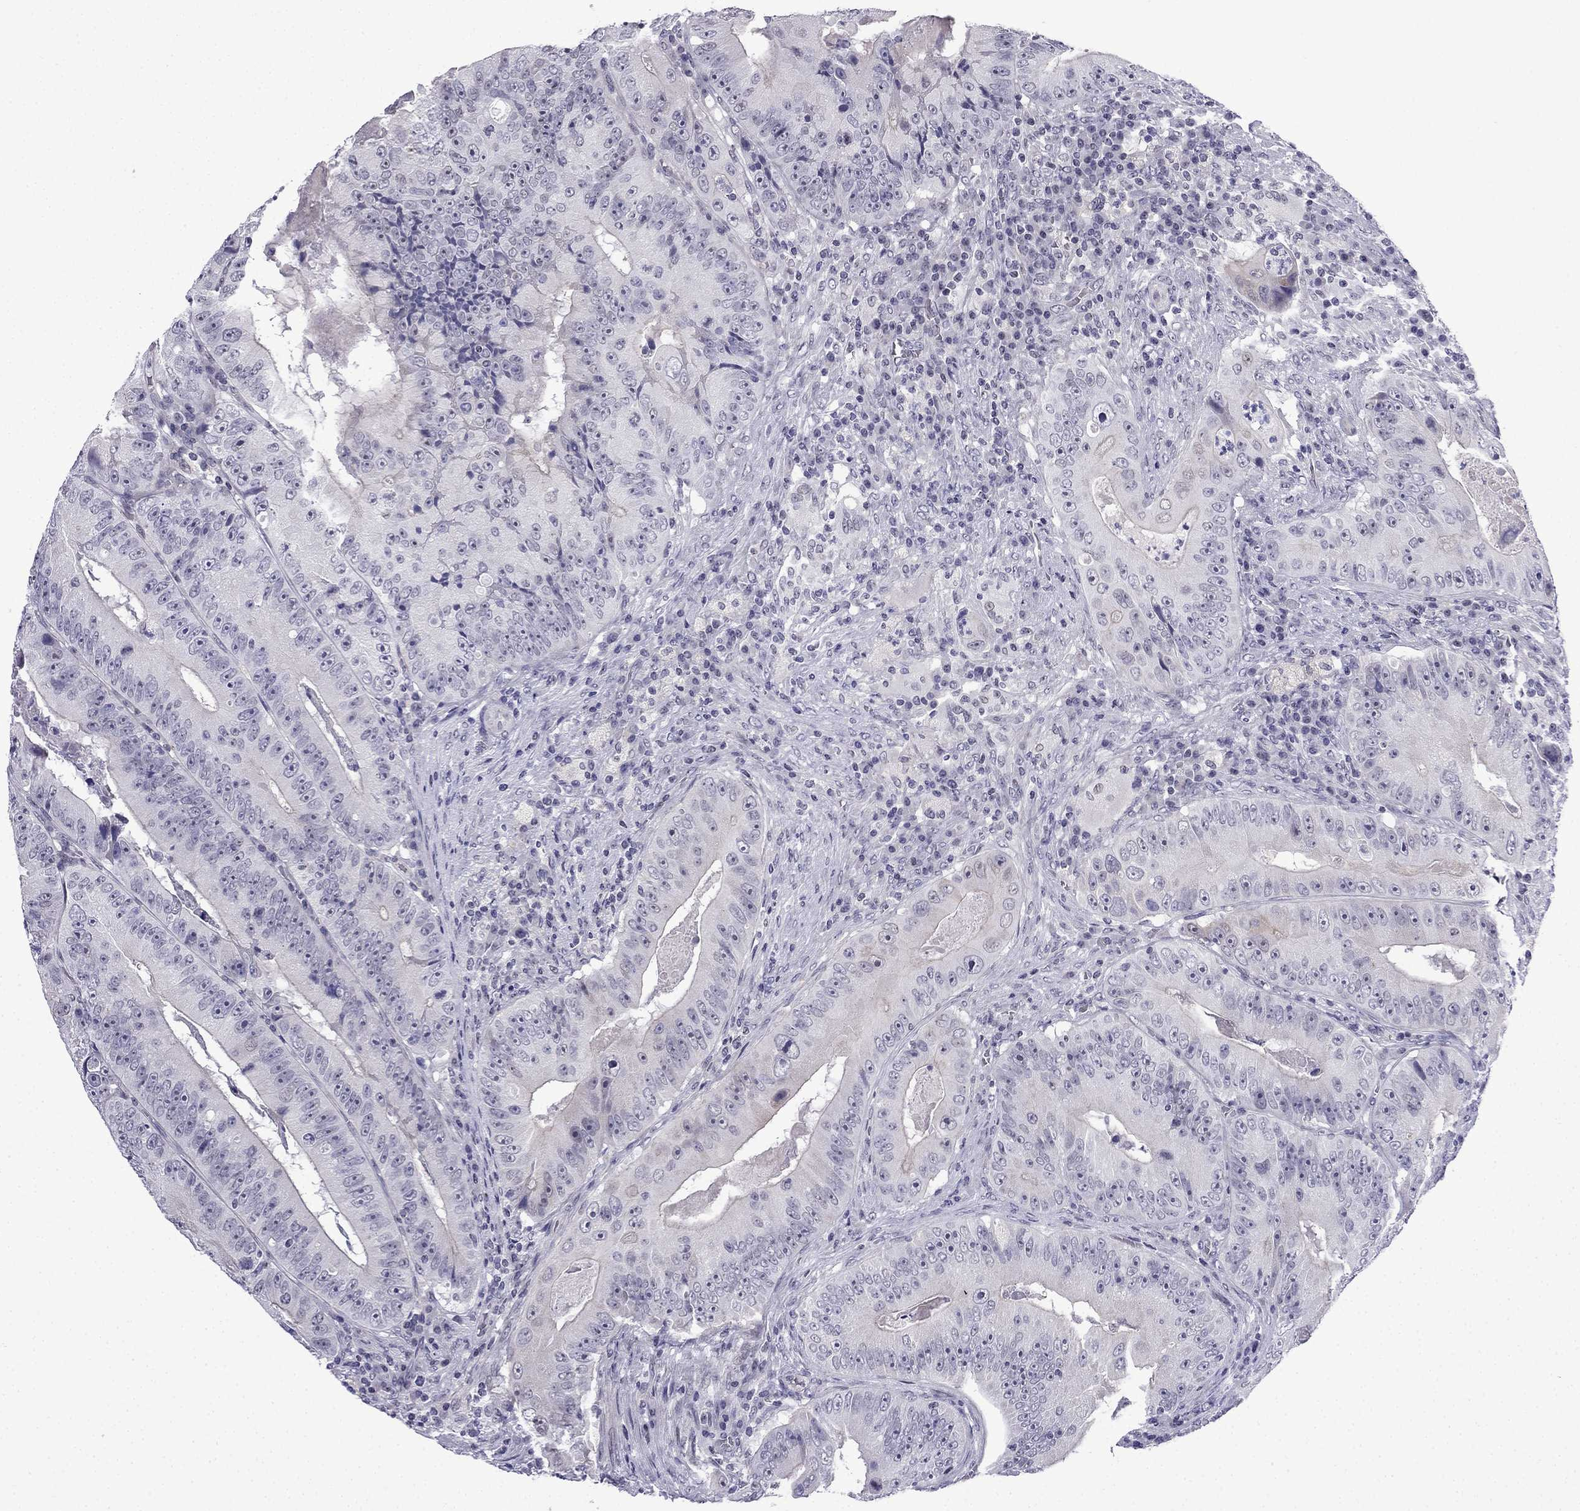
{"staining": {"intensity": "negative", "quantity": "none", "location": "none"}, "tissue": "colorectal cancer", "cell_type": "Tumor cells", "image_type": "cancer", "snomed": [{"axis": "morphology", "description": "Adenocarcinoma, NOS"}, {"axis": "topography", "description": "Colon"}], "caption": "Colorectal cancer was stained to show a protein in brown. There is no significant staining in tumor cells. (DAB (3,3'-diaminobenzidine) immunohistochemistry (IHC) visualized using brightfield microscopy, high magnification).", "gene": "POM121L12", "patient": {"sex": "female", "age": 86}}